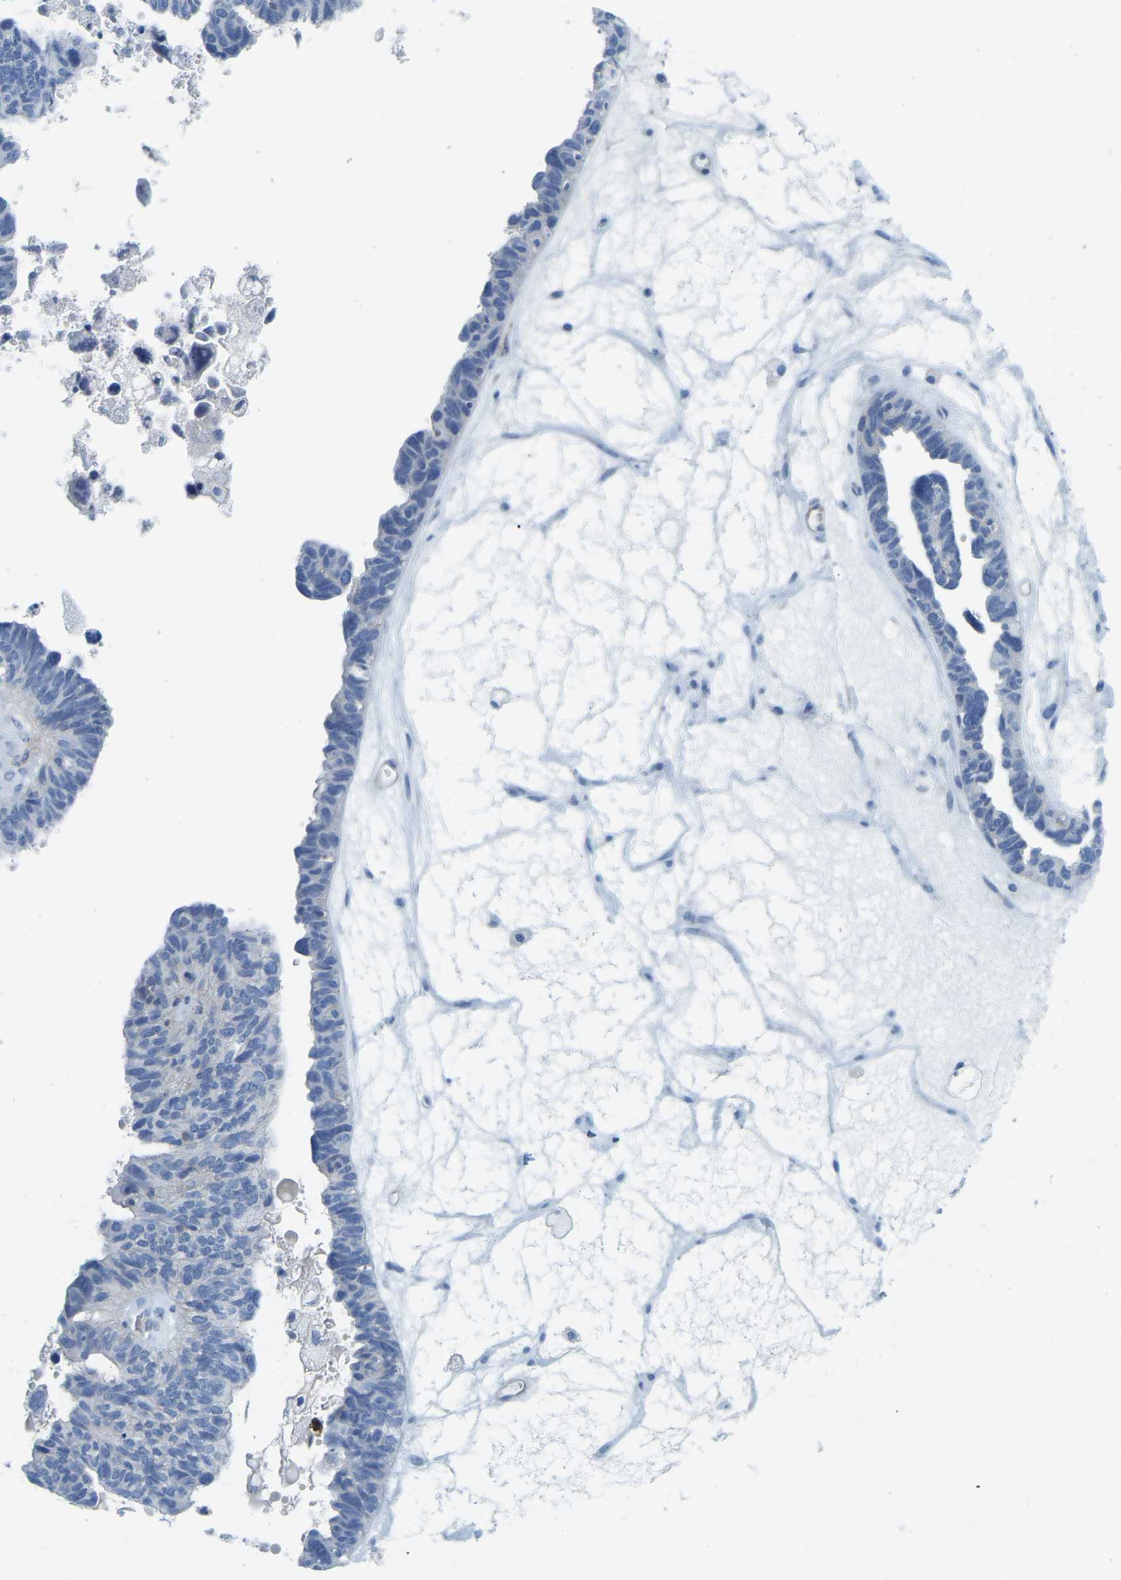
{"staining": {"intensity": "negative", "quantity": "none", "location": "none"}, "tissue": "ovarian cancer", "cell_type": "Tumor cells", "image_type": "cancer", "snomed": [{"axis": "morphology", "description": "Cystadenocarcinoma, serous, NOS"}, {"axis": "topography", "description": "Ovary"}], "caption": "IHC of human ovarian cancer (serous cystadenocarcinoma) shows no expression in tumor cells. Nuclei are stained in blue.", "gene": "MYL3", "patient": {"sex": "female", "age": 79}}